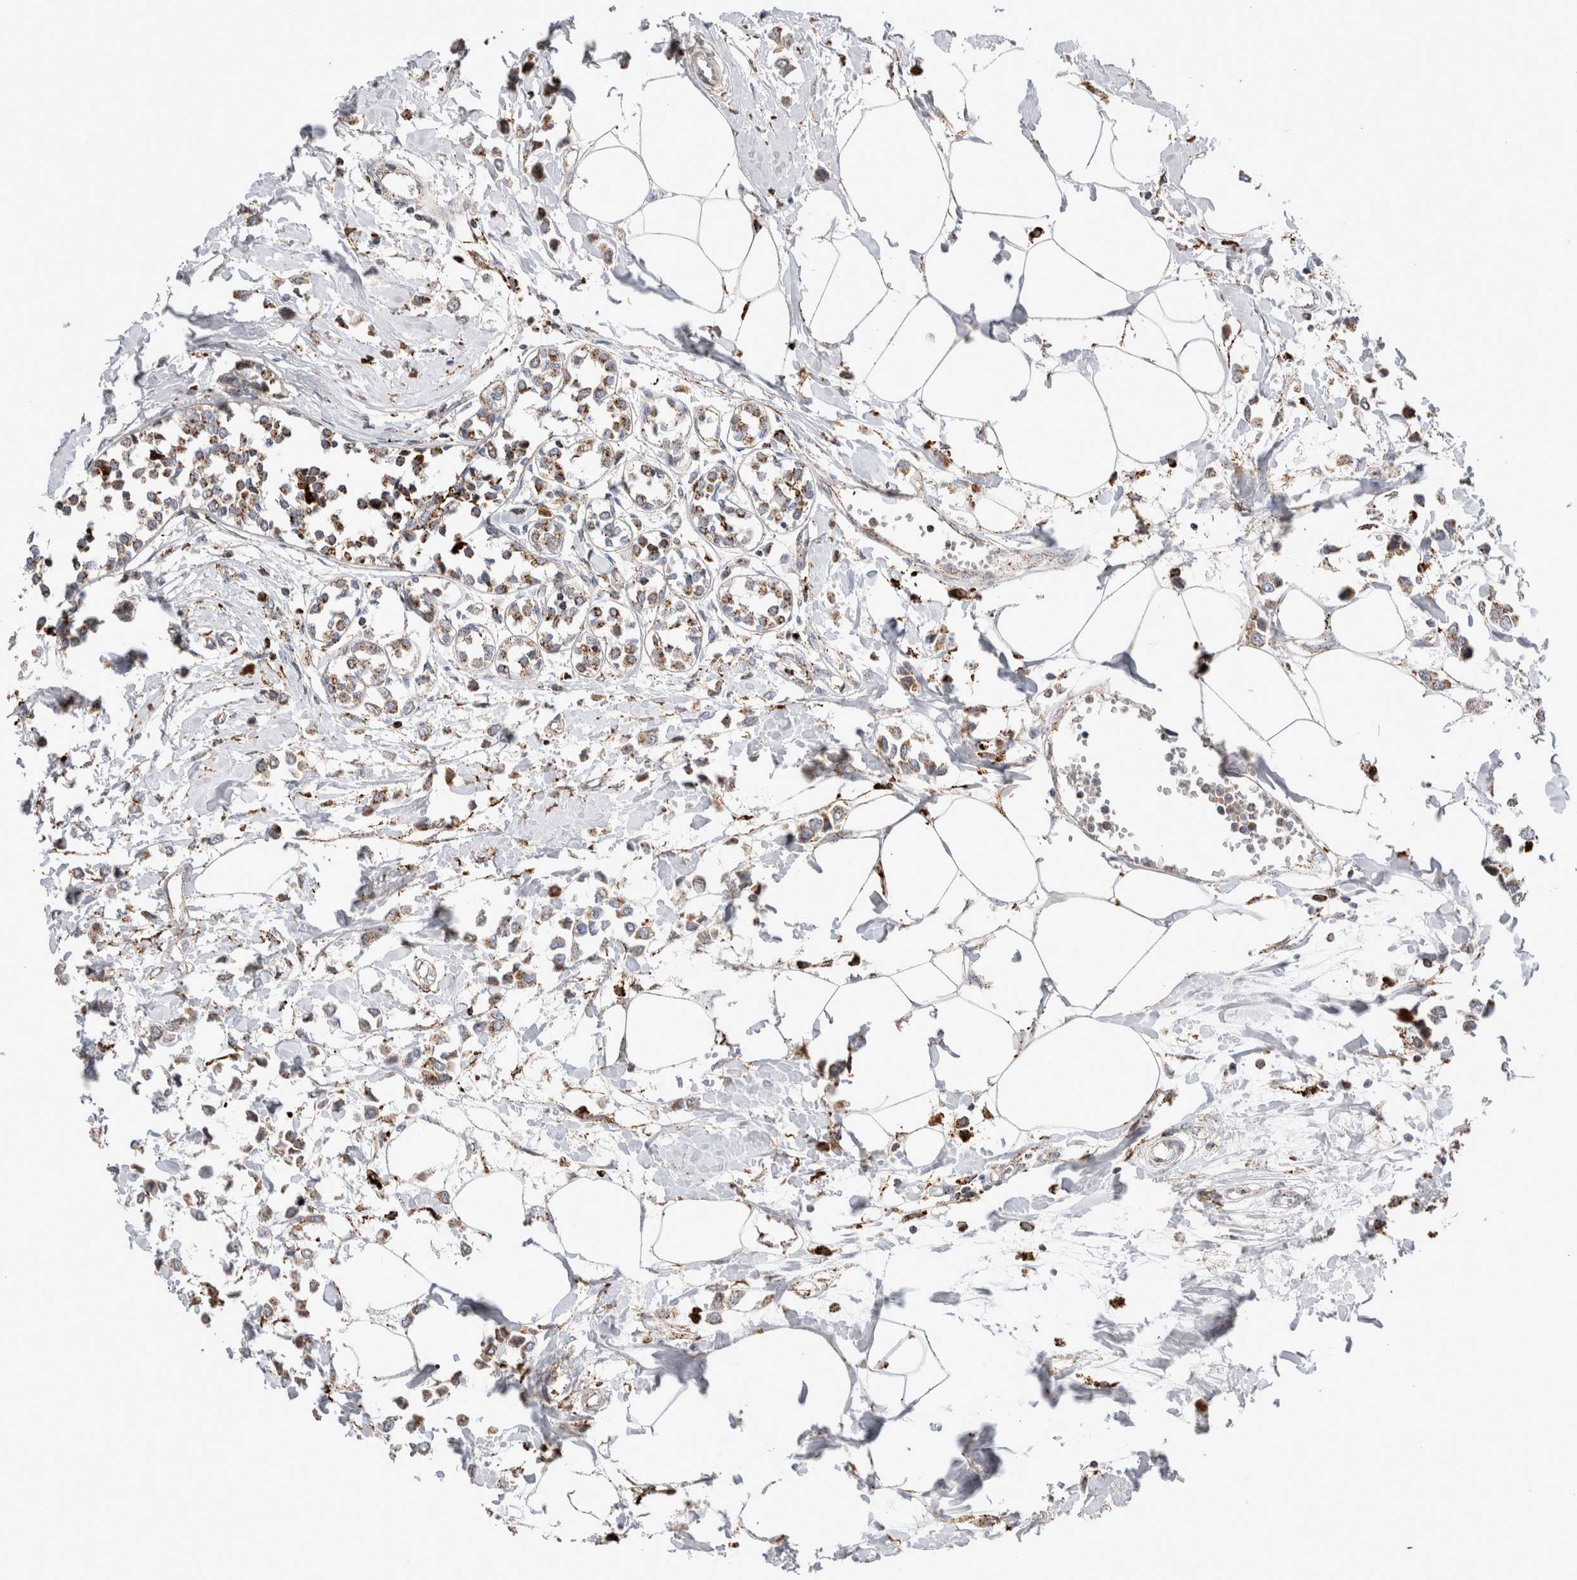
{"staining": {"intensity": "moderate", "quantity": ">75%", "location": "cytoplasmic/membranous"}, "tissue": "breast cancer", "cell_type": "Tumor cells", "image_type": "cancer", "snomed": [{"axis": "morphology", "description": "Lobular carcinoma"}, {"axis": "topography", "description": "Breast"}], "caption": "Breast cancer (lobular carcinoma) tissue shows moderate cytoplasmic/membranous positivity in approximately >75% of tumor cells, visualized by immunohistochemistry. The protein is stained brown, and the nuclei are stained in blue (DAB IHC with brightfield microscopy, high magnification).", "gene": "CTSA", "patient": {"sex": "female", "age": 51}}